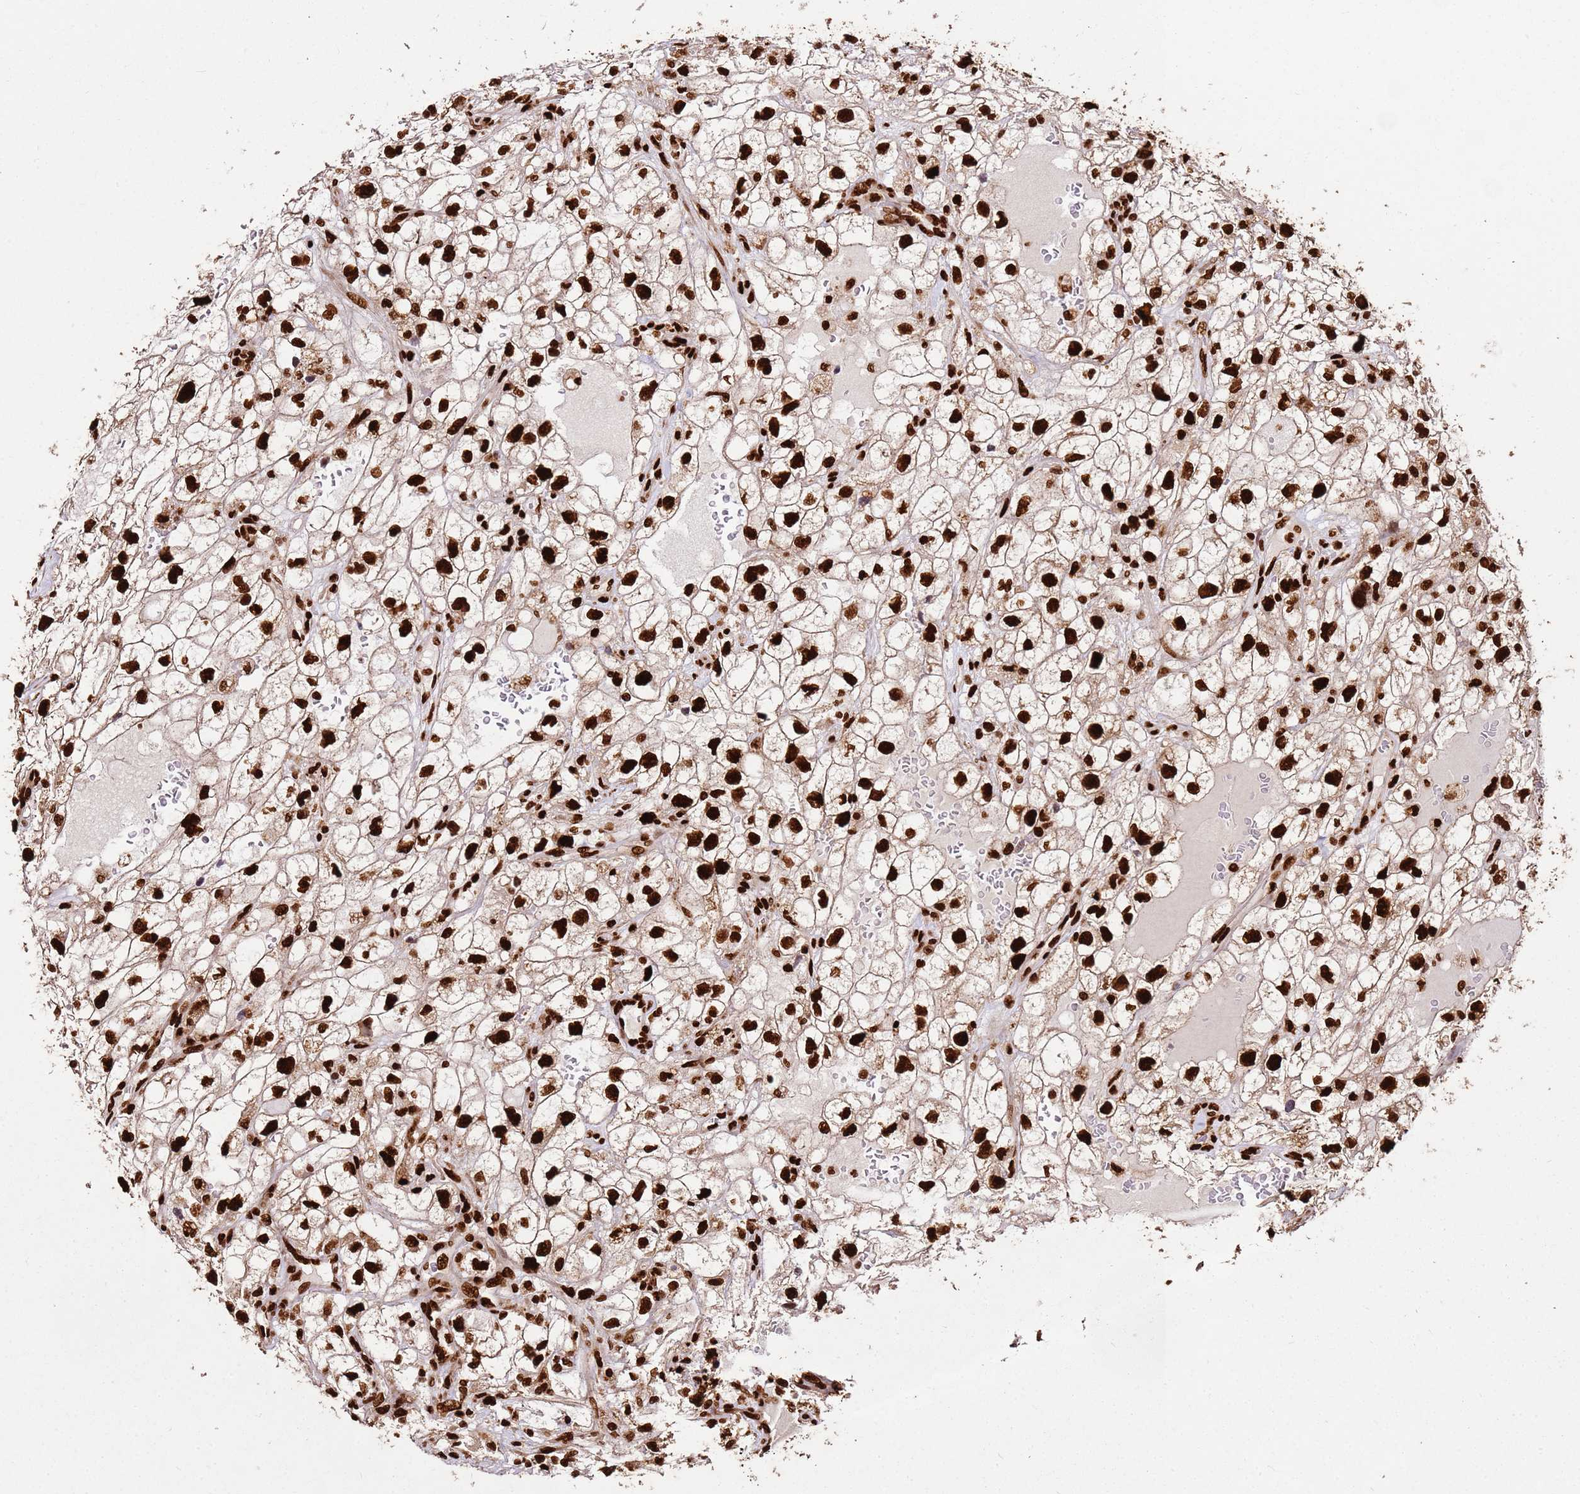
{"staining": {"intensity": "strong", "quantity": ">75%", "location": "nuclear"}, "tissue": "renal cancer", "cell_type": "Tumor cells", "image_type": "cancer", "snomed": [{"axis": "morphology", "description": "Adenocarcinoma, NOS"}, {"axis": "topography", "description": "Kidney"}], "caption": "Strong nuclear staining for a protein is seen in approximately >75% of tumor cells of renal adenocarcinoma using immunohistochemistry (IHC).", "gene": "HNRNPAB", "patient": {"sex": "male", "age": 59}}